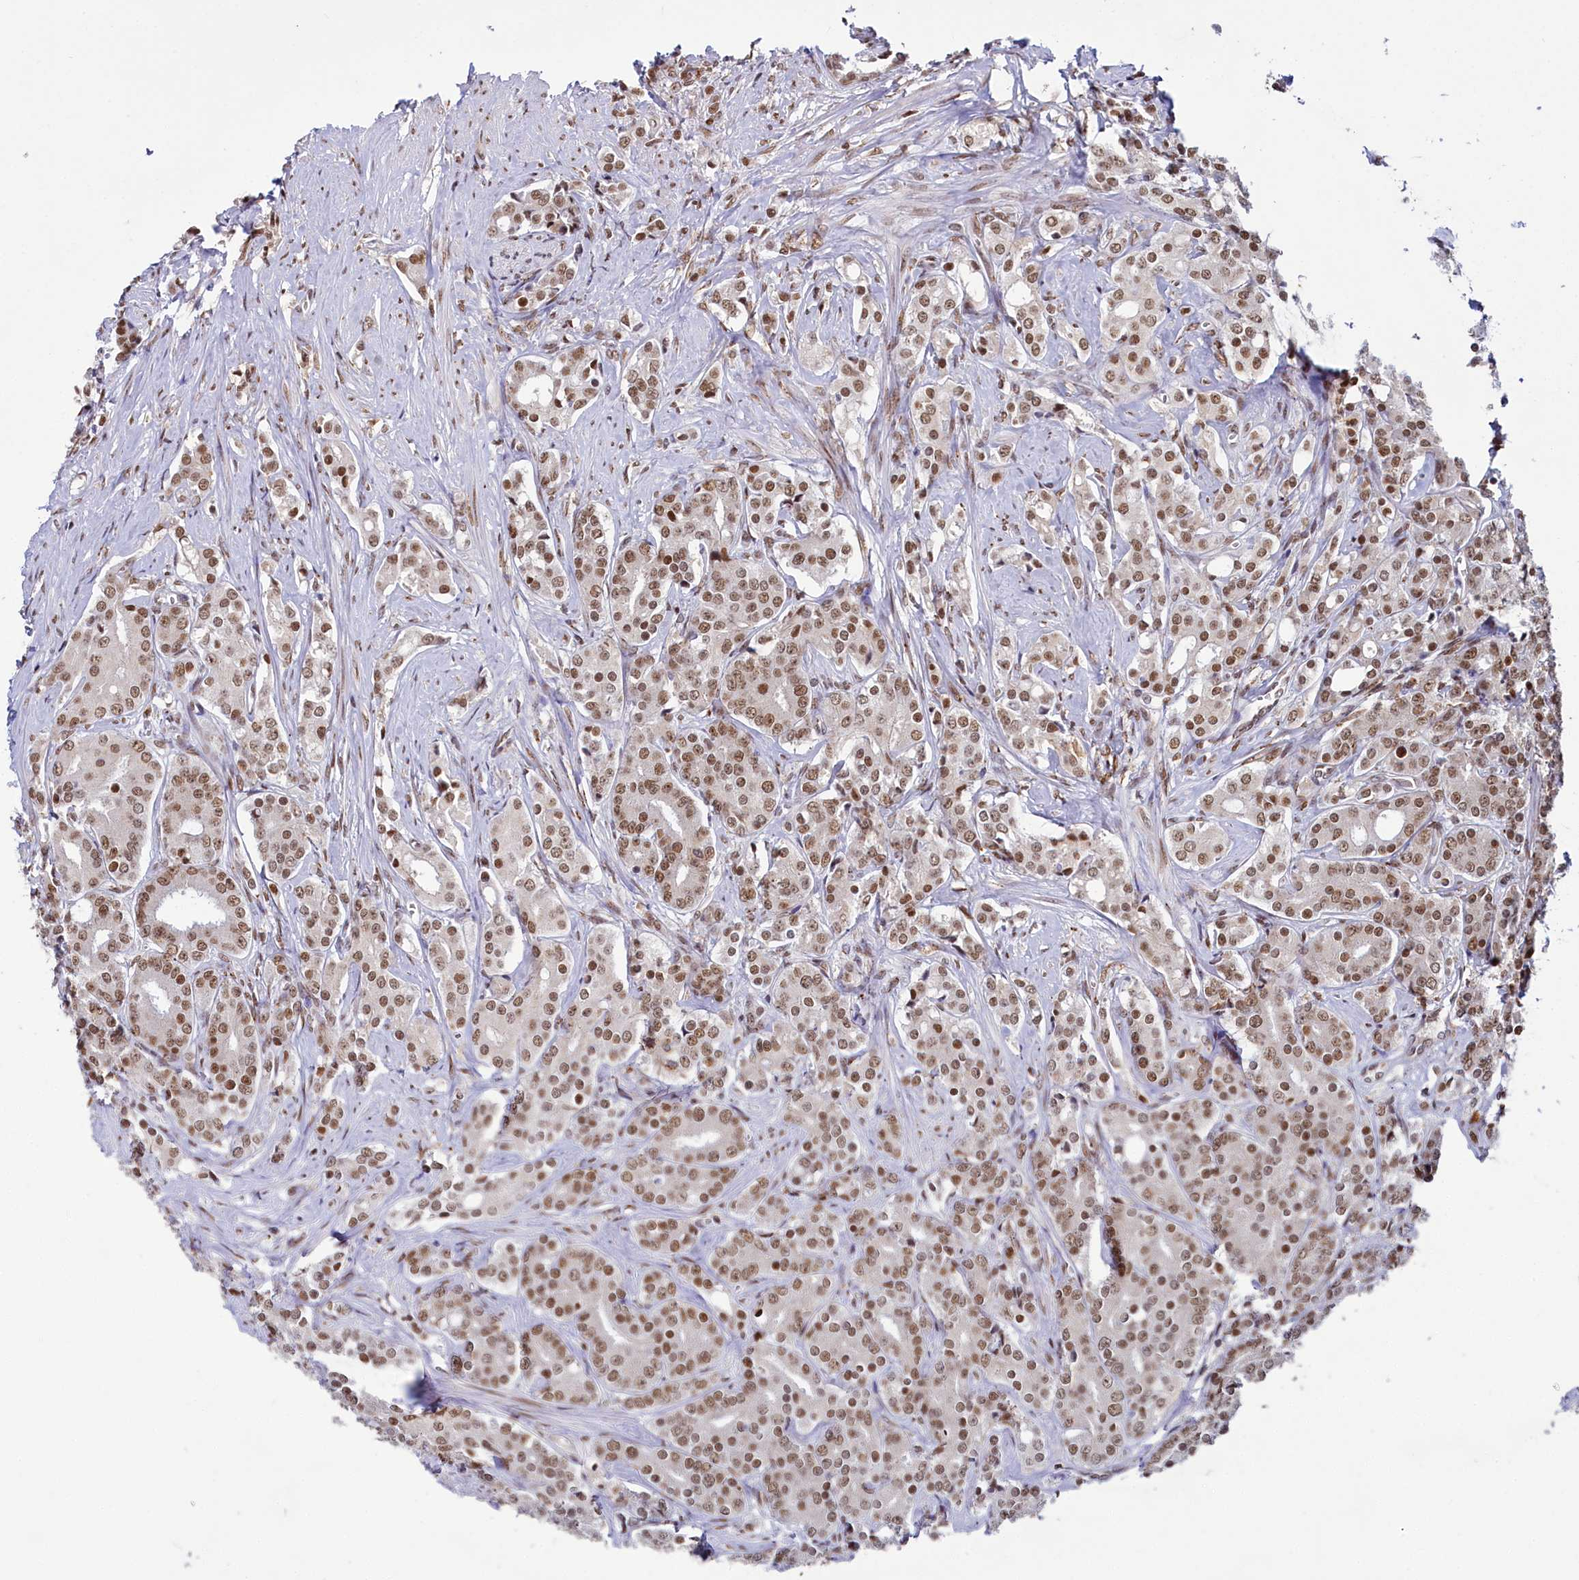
{"staining": {"intensity": "moderate", "quantity": ">75%", "location": "nuclear"}, "tissue": "prostate cancer", "cell_type": "Tumor cells", "image_type": "cancer", "snomed": [{"axis": "morphology", "description": "Adenocarcinoma, High grade"}, {"axis": "topography", "description": "Prostate"}], "caption": "Human prostate cancer (high-grade adenocarcinoma) stained with a protein marker displays moderate staining in tumor cells.", "gene": "PPHLN1", "patient": {"sex": "male", "age": 62}}